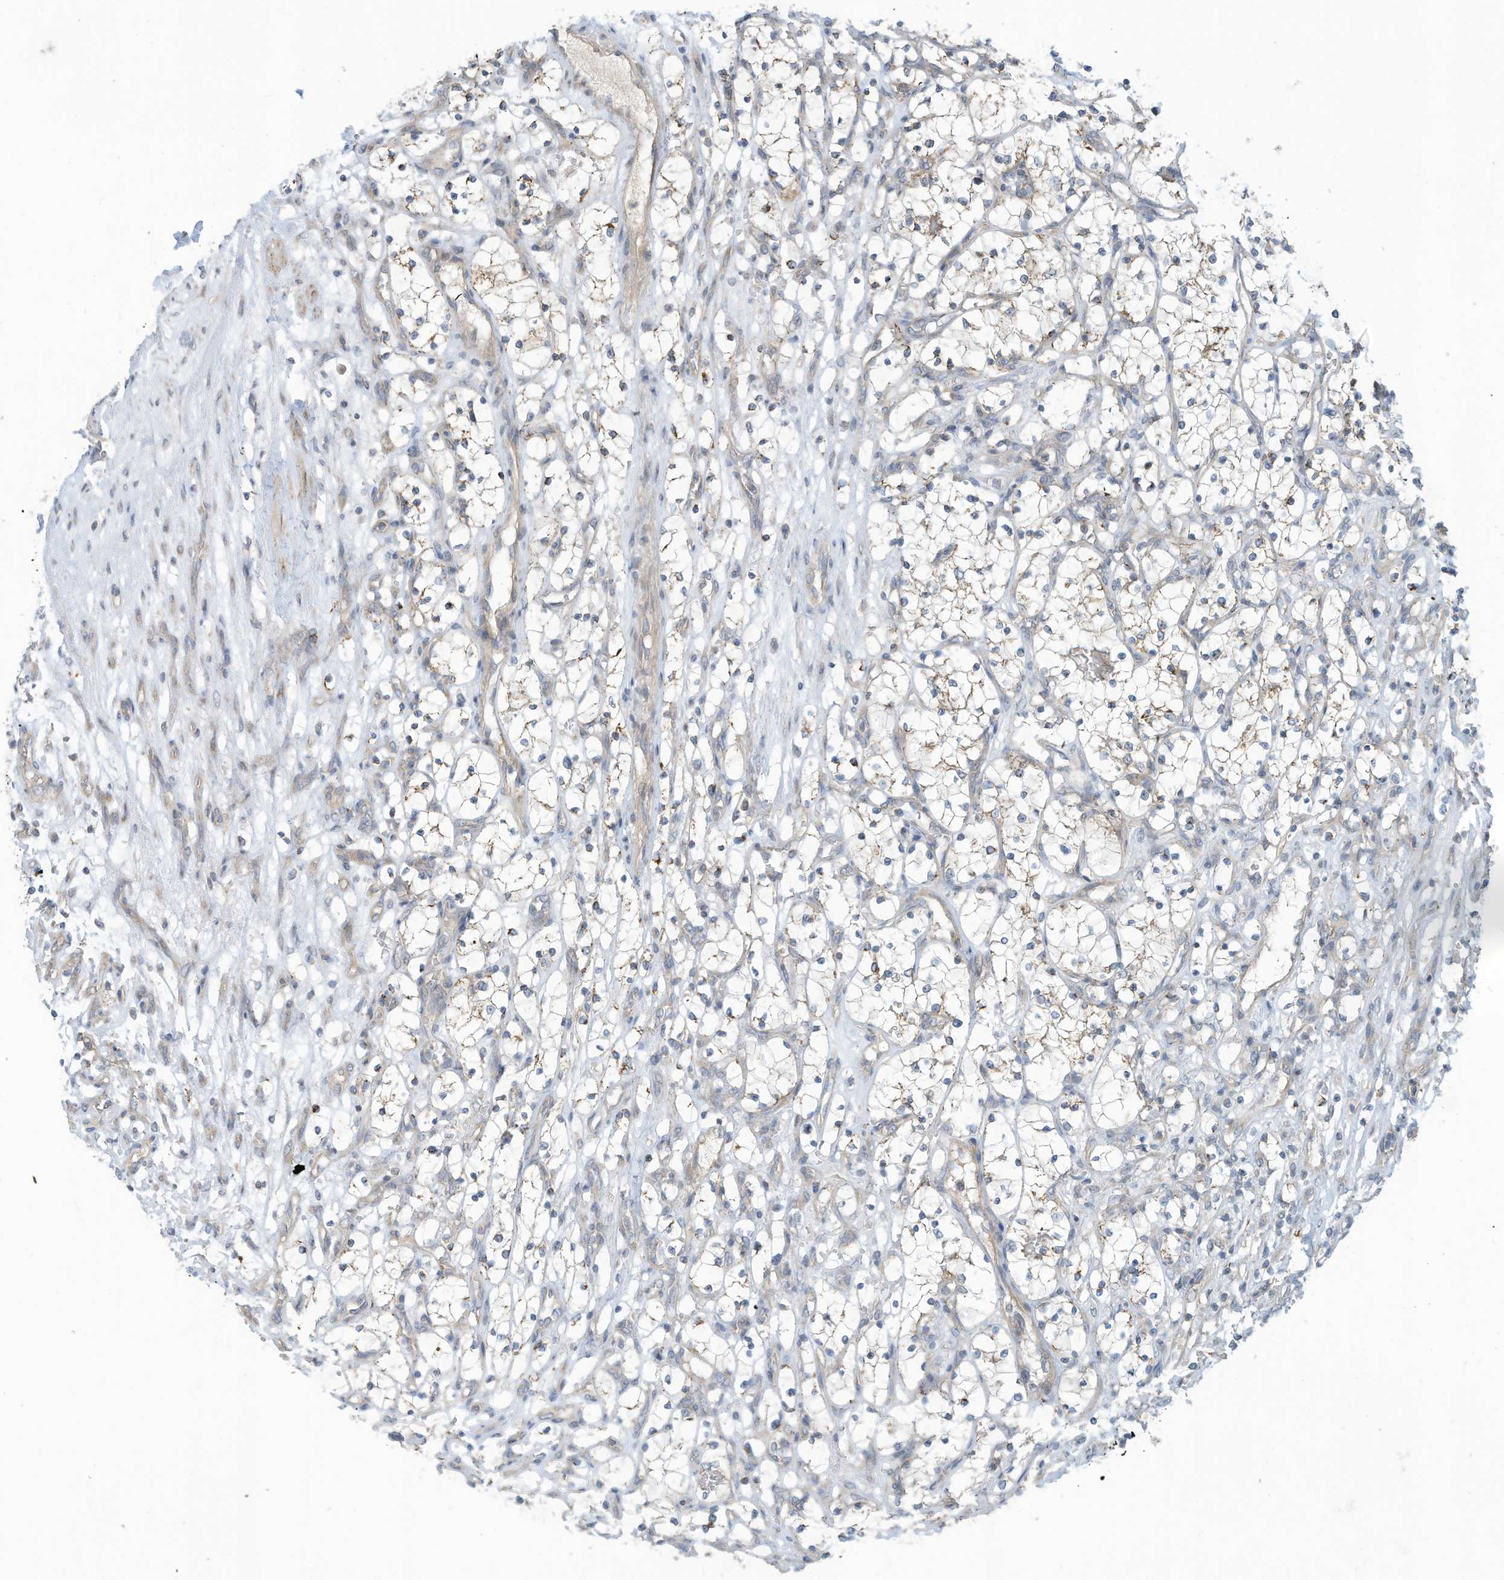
{"staining": {"intensity": "weak", "quantity": "<25%", "location": "cytoplasmic/membranous"}, "tissue": "renal cancer", "cell_type": "Tumor cells", "image_type": "cancer", "snomed": [{"axis": "morphology", "description": "Adenocarcinoma, NOS"}, {"axis": "topography", "description": "Kidney"}], "caption": "Immunohistochemistry histopathology image of neoplastic tissue: human renal cancer stained with DAB (3,3'-diaminobenzidine) shows no significant protein positivity in tumor cells.", "gene": "SCGB1D2", "patient": {"sex": "female", "age": 69}}